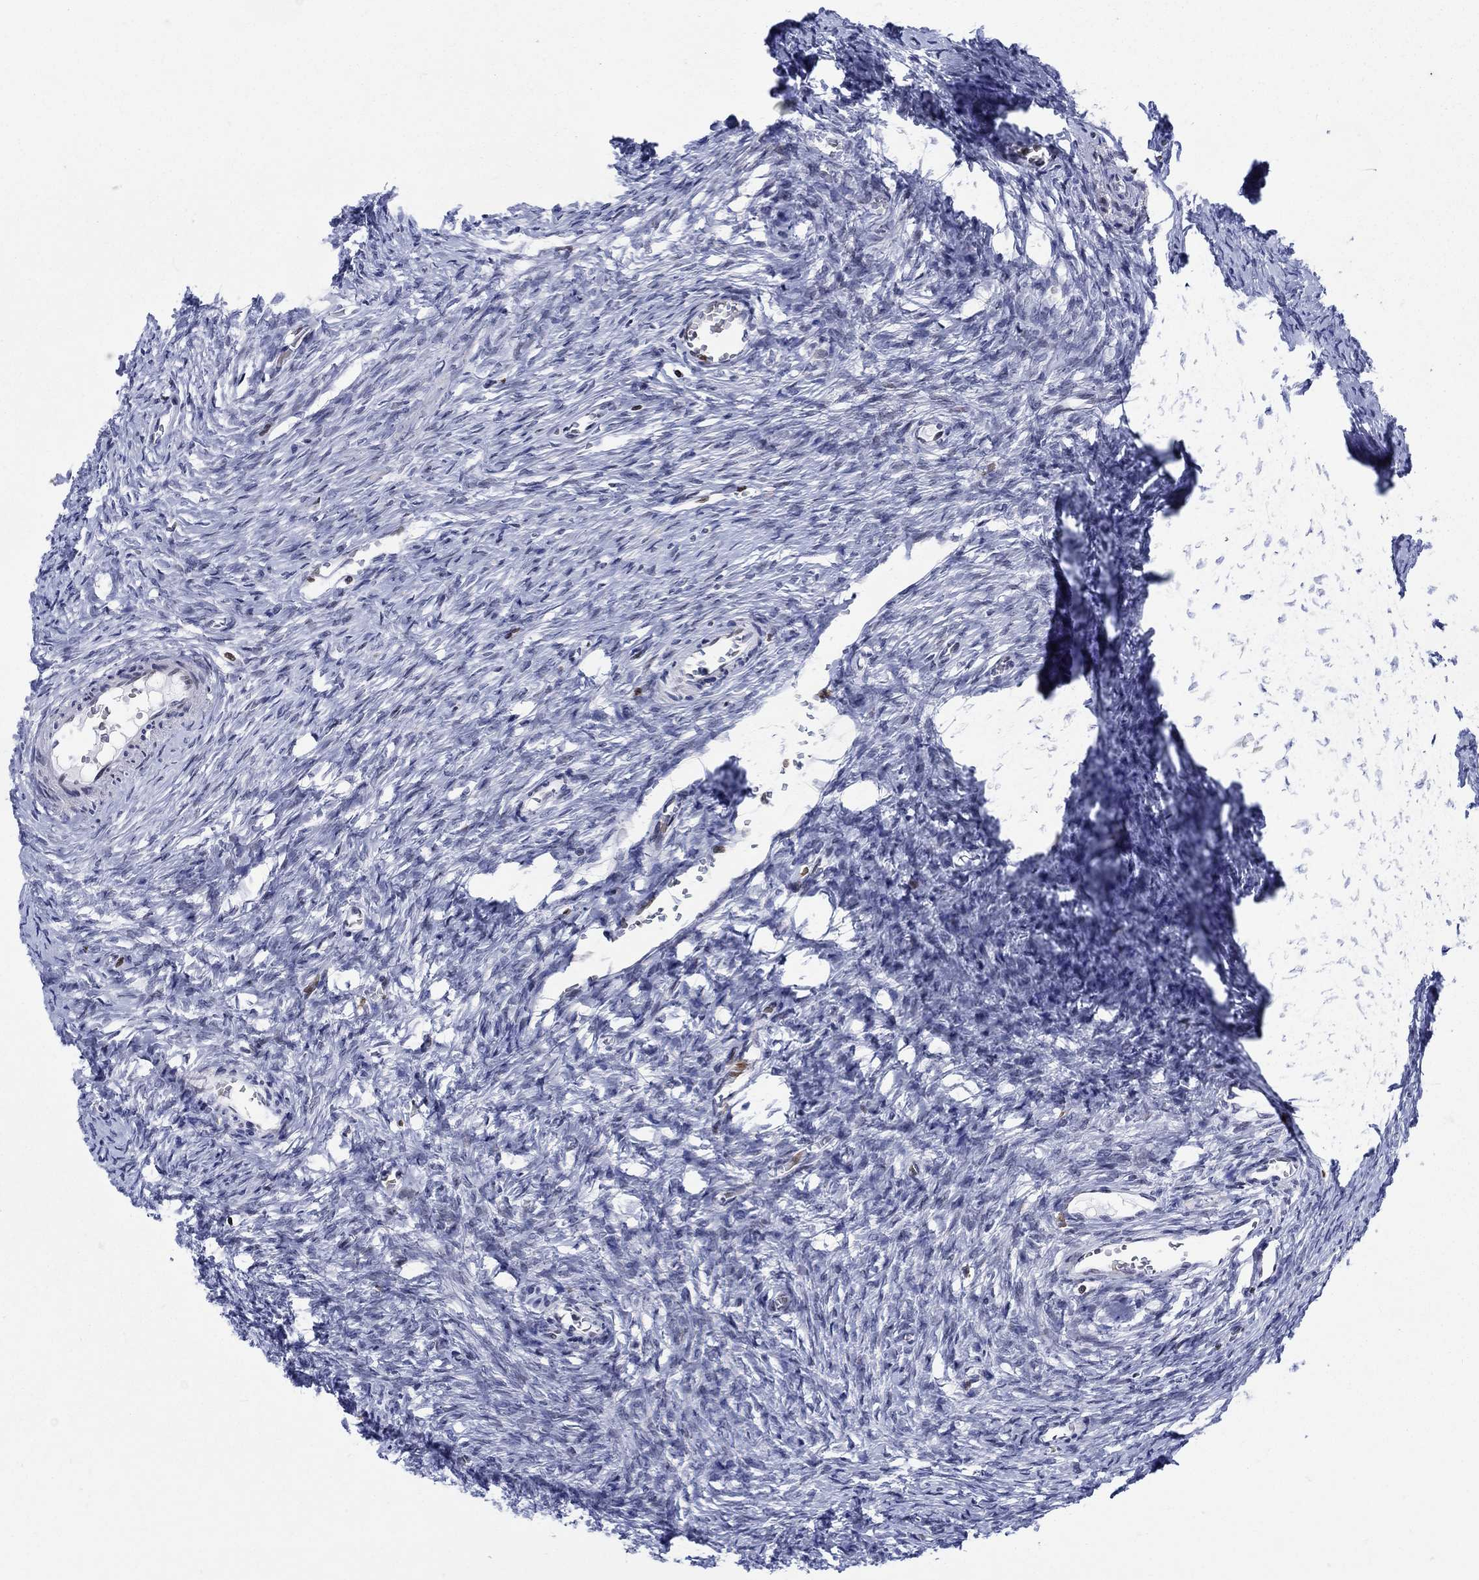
{"staining": {"intensity": "negative", "quantity": "none", "location": "none"}, "tissue": "ovary", "cell_type": "Ovarian stroma cells", "image_type": "normal", "snomed": [{"axis": "morphology", "description": "Normal tissue, NOS"}, {"axis": "topography", "description": "Ovary"}], "caption": "Photomicrograph shows no significant protein expression in ovarian stroma cells of unremarkable ovary.", "gene": "HMGA1", "patient": {"sex": "female", "age": 39}}